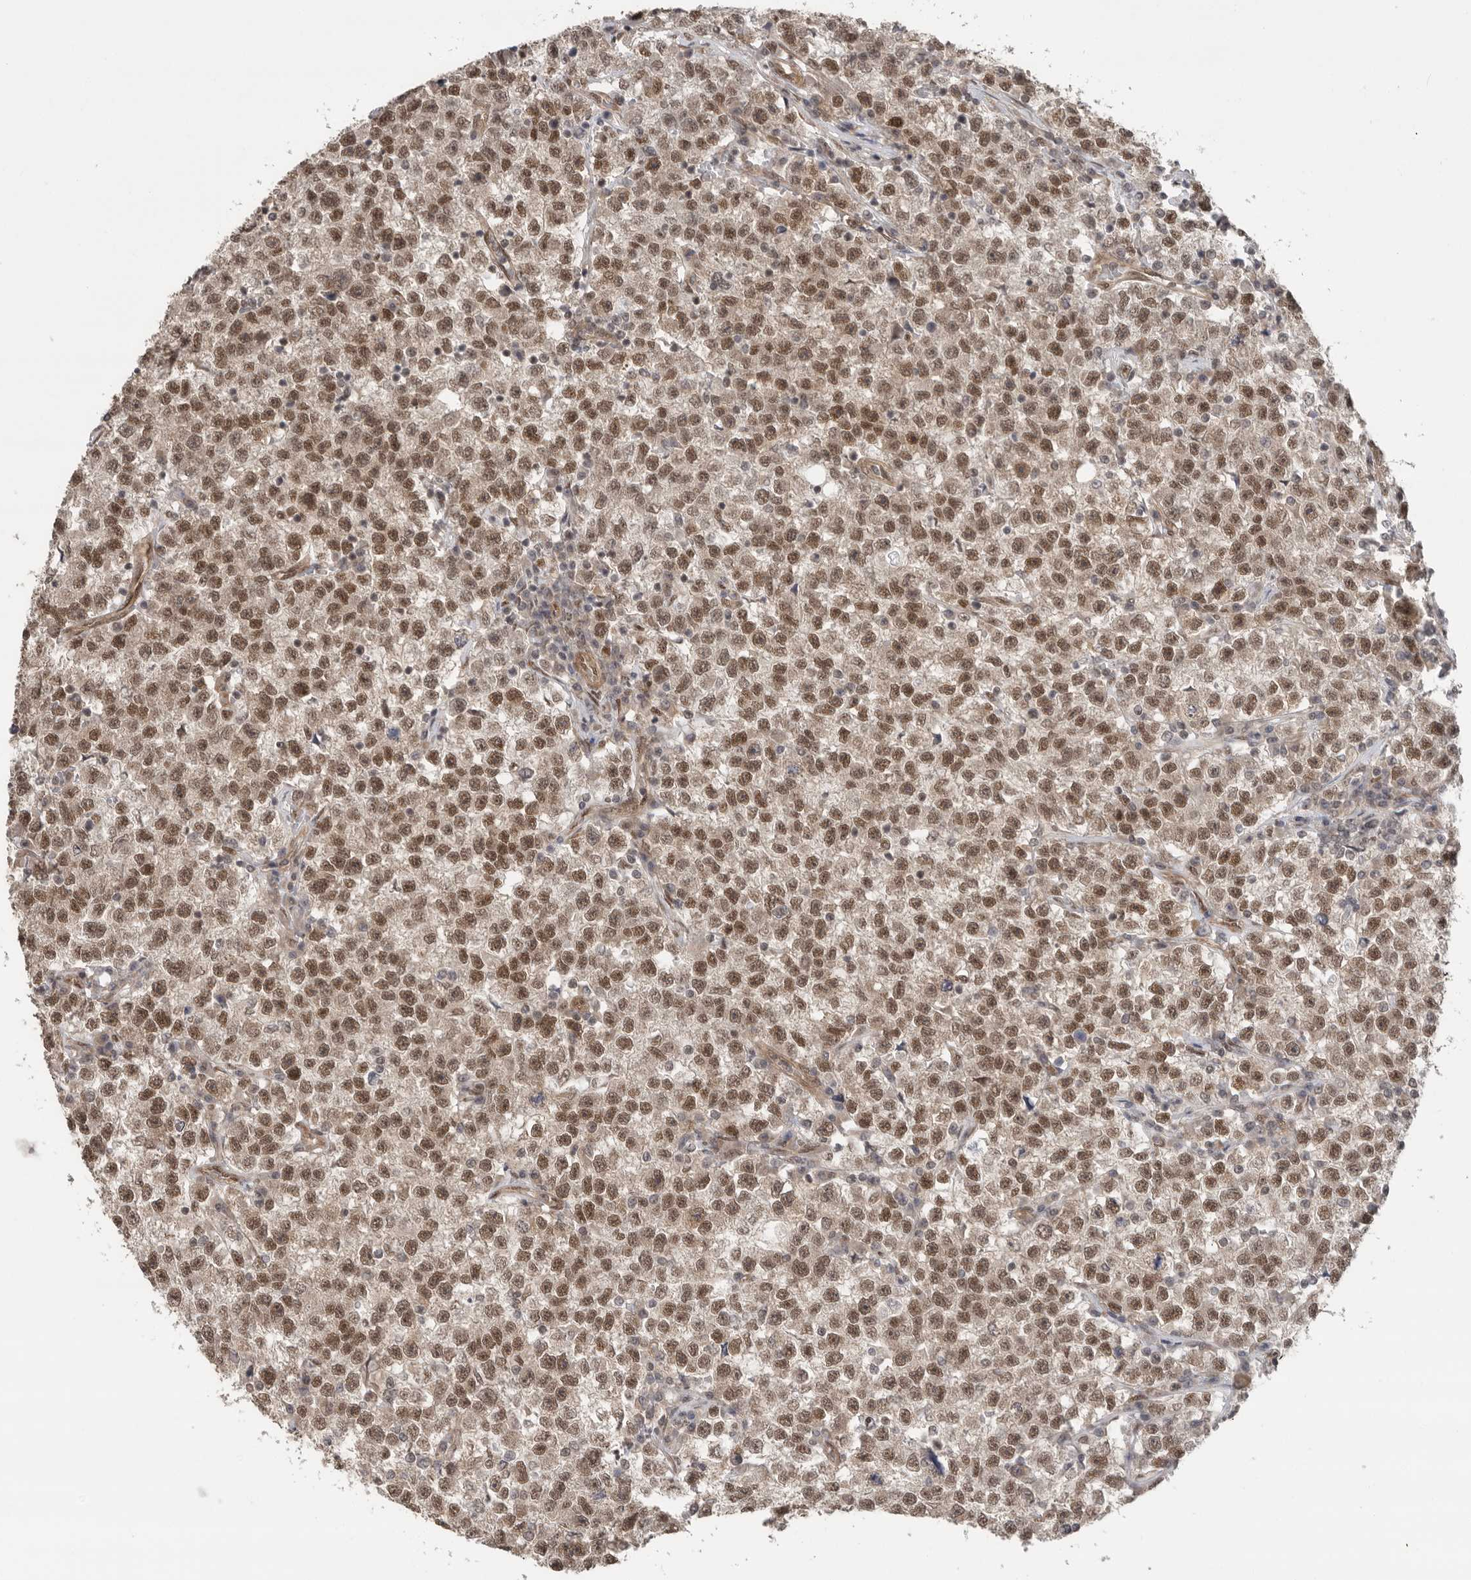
{"staining": {"intensity": "moderate", "quantity": ">75%", "location": "cytoplasmic/membranous,nuclear"}, "tissue": "testis cancer", "cell_type": "Tumor cells", "image_type": "cancer", "snomed": [{"axis": "morphology", "description": "Seminoma, NOS"}, {"axis": "topography", "description": "Testis"}], "caption": "IHC histopathology image of neoplastic tissue: seminoma (testis) stained using immunohistochemistry displays medium levels of moderate protein expression localized specifically in the cytoplasmic/membranous and nuclear of tumor cells, appearing as a cytoplasmic/membranous and nuclear brown color.", "gene": "VPS50", "patient": {"sex": "male", "age": 22}}